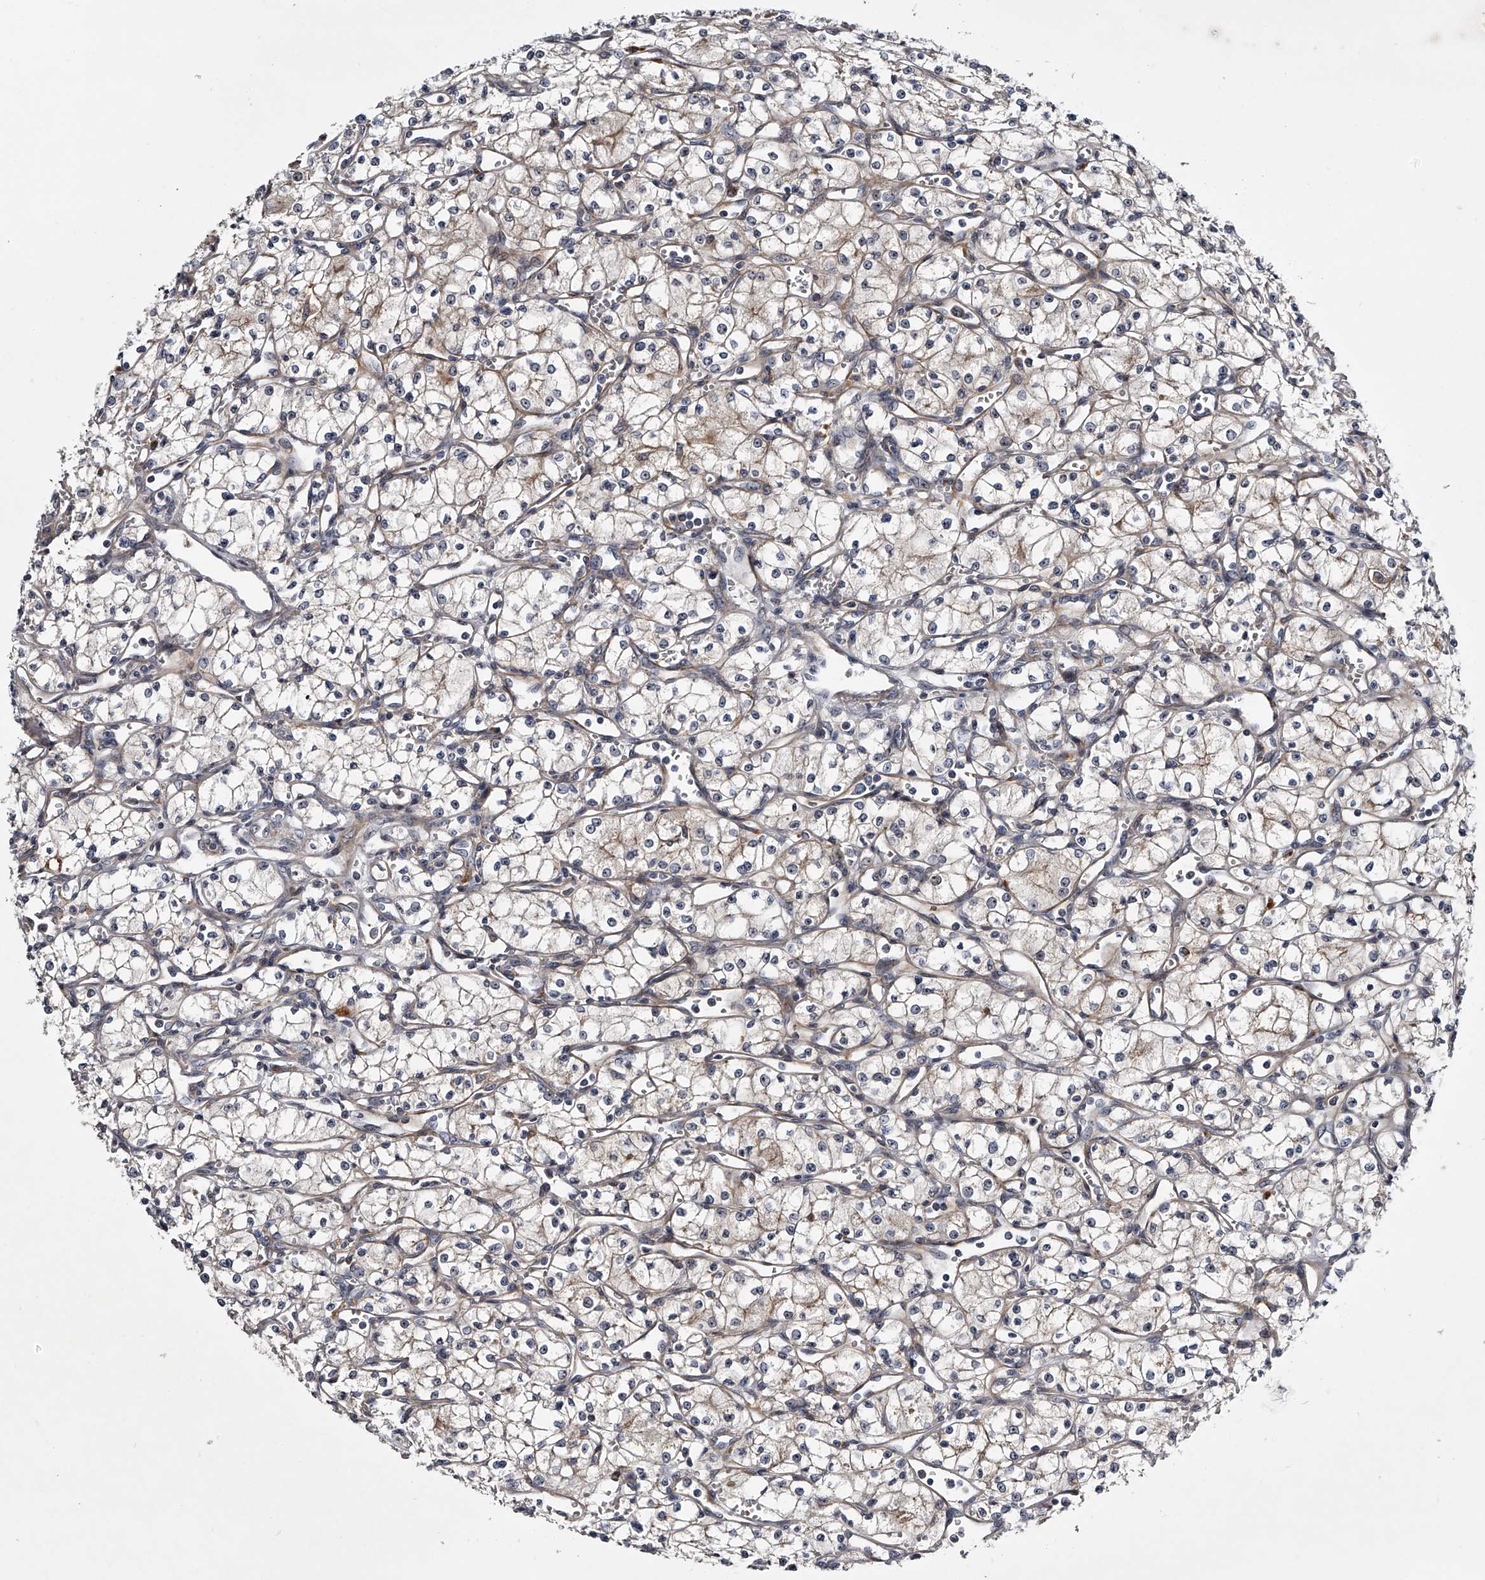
{"staining": {"intensity": "negative", "quantity": "none", "location": "none"}, "tissue": "renal cancer", "cell_type": "Tumor cells", "image_type": "cancer", "snomed": [{"axis": "morphology", "description": "Adenocarcinoma, NOS"}, {"axis": "topography", "description": "Kidney"}], "caption": "Tumor cells are negative for brown protein staining in adenocarcinoma (renal).", "gene": "MDN1", "patient": {"sex": "male", "age": 59}}